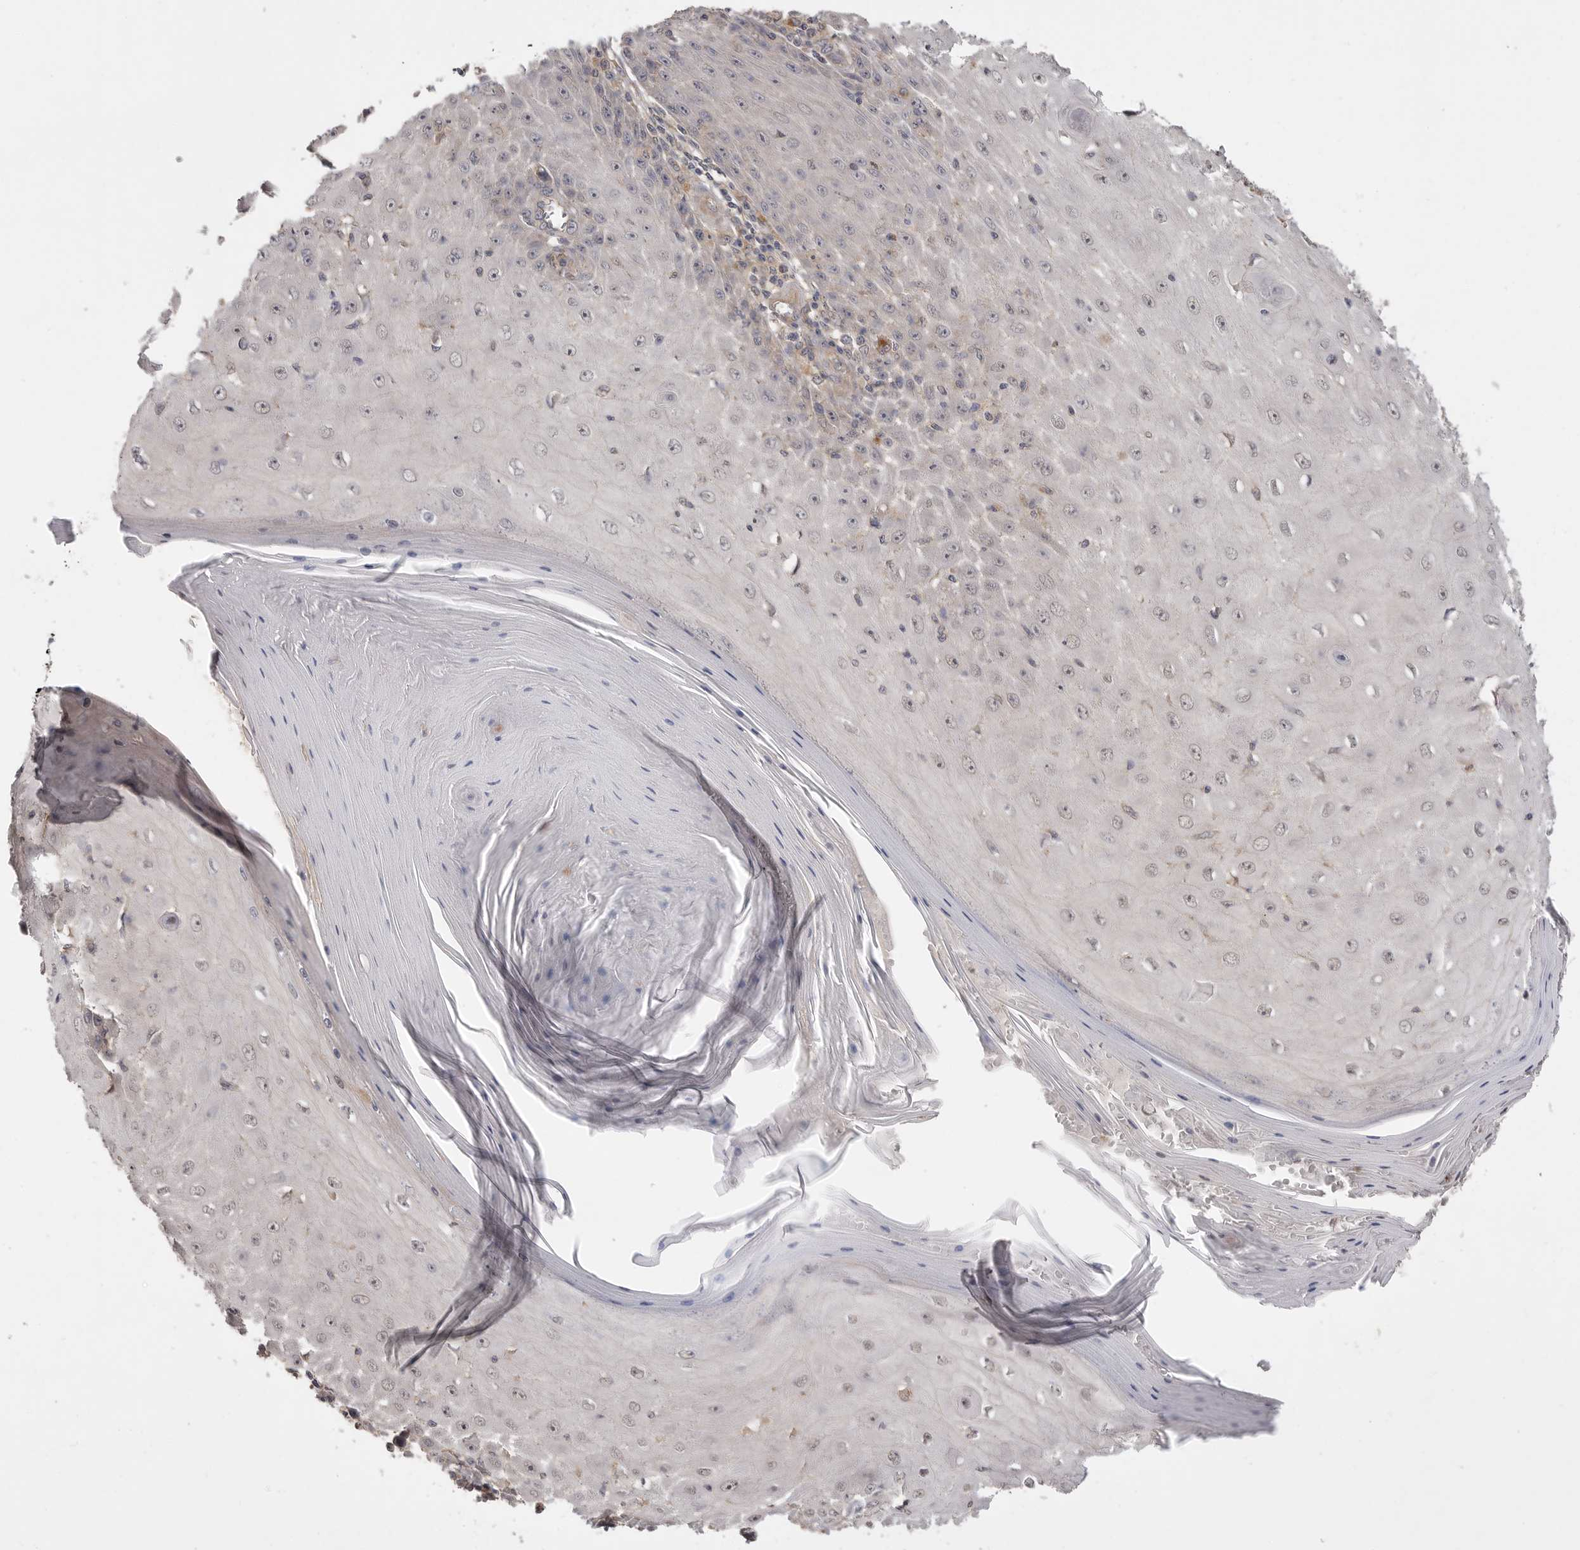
{"staining": {"intensity": "weak", "quantity": "<25%", "location": "nuclear"}, "tissue": "skin cancer", "cell_type": "Tumor cells", "image_type": "cancer", "snomed": [{"axis": "morphology", "description": "Squamous cell carcinoma, NOS"}, {"axis": "topography", "description": "Skin"}], "caption": "DAB (3,3'-diaminobenzidine) immunohistochemical staining of squamous cell carcinoma (skin) reveals no significant expression in tumor cells.", "gene": "ZNF232", "patient": {"sex": "female", "age": 73}}